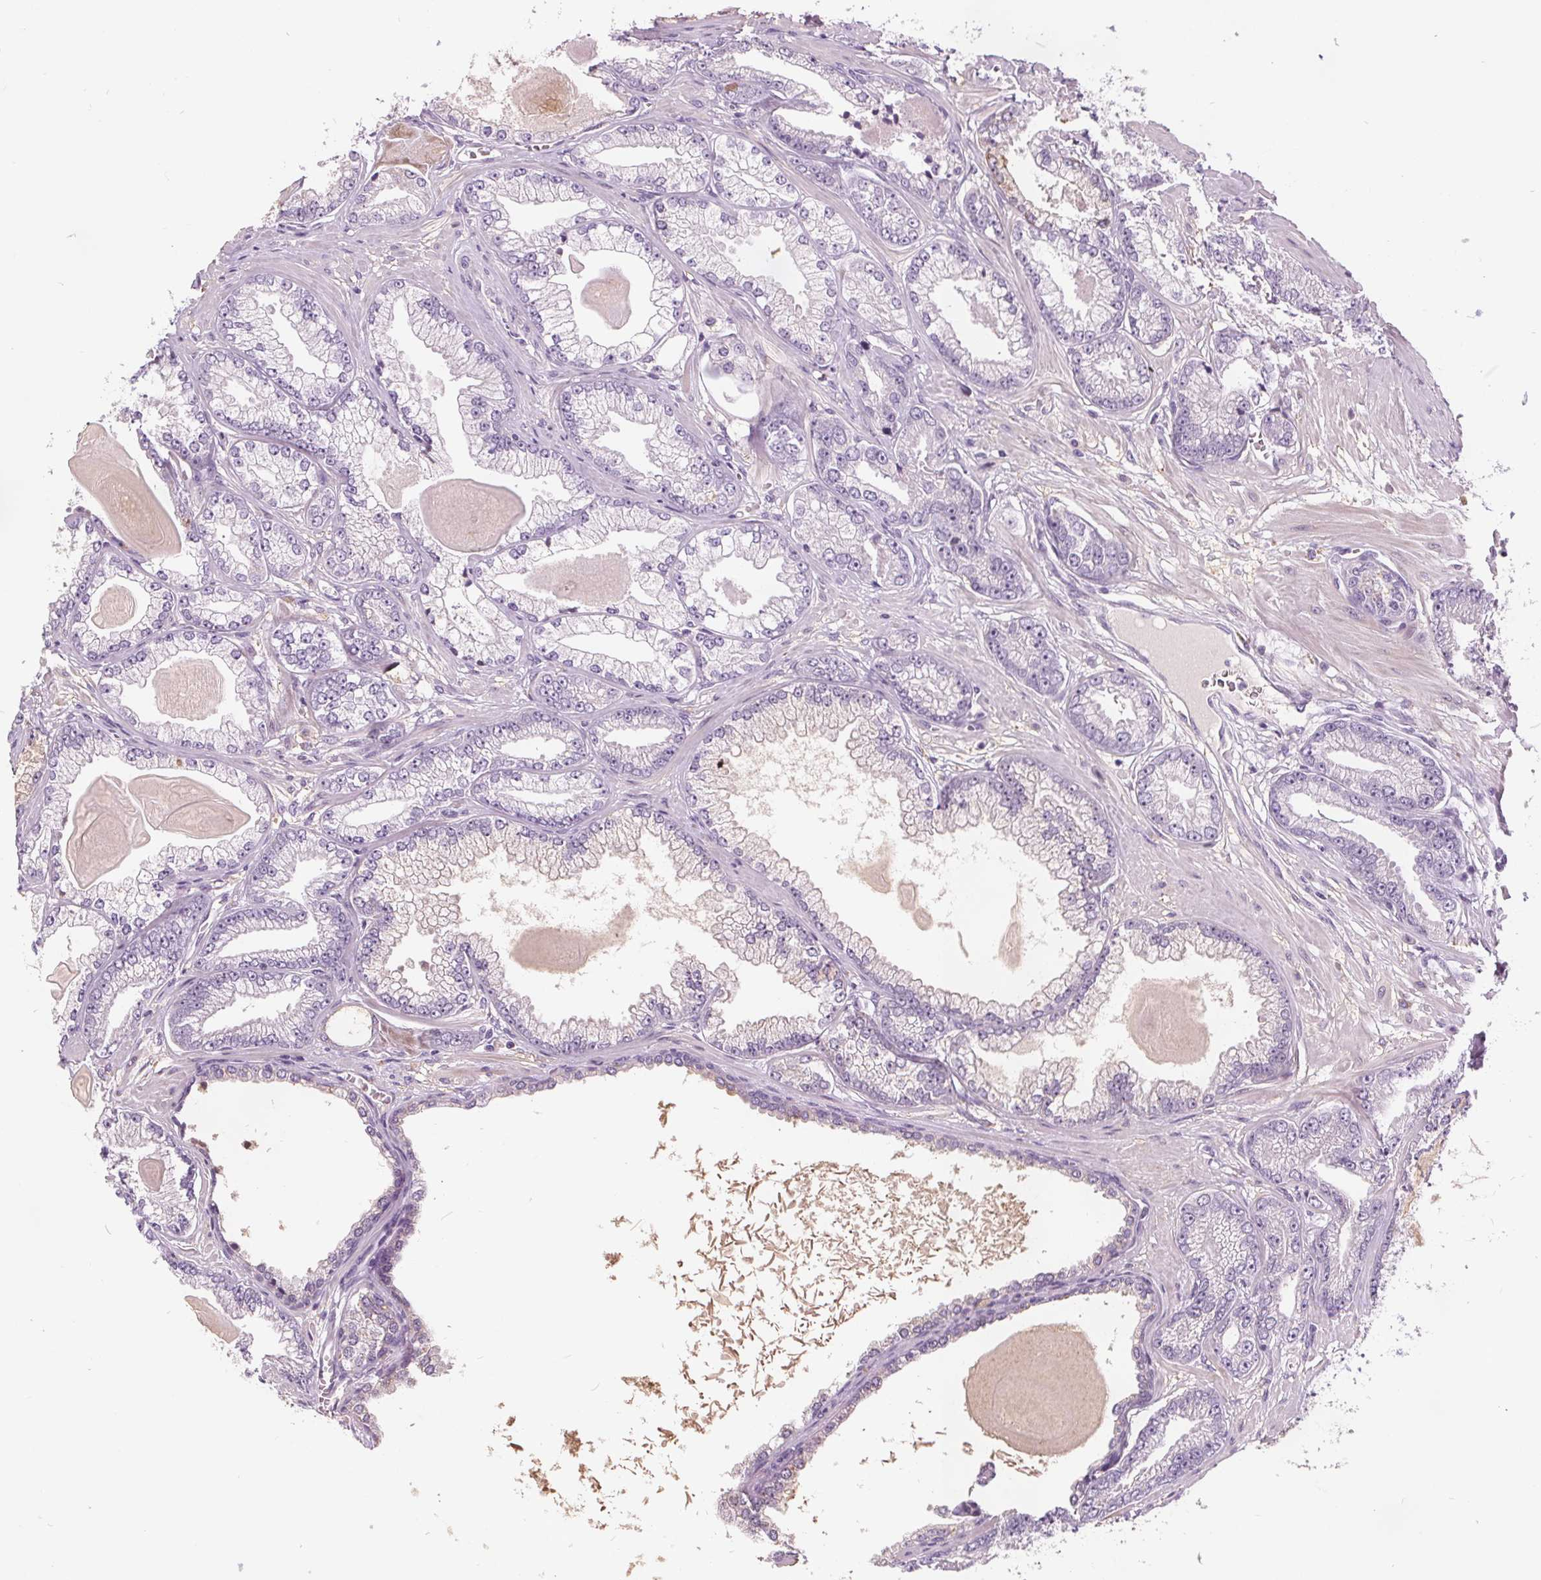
{"staining": {"intensity": "negative", "quantity": "none", "location": "none"}, "tissue": "prostate cancer", "cell_type": "Tumor cells", "image_type": "cancer", "snomed": [{"axis": "morphology", "description": "Adenocarcinoma, Low grade"}, {"axis": "topography", "description": "Prostate"}], "caption": "The photomicrograph exhibits no significant staining in tumor cells of prostate cancer. (Stains: DAB immunohistochemistry (IHC) with hematoxylin counter stain, Microscopy: brightfield microscopy at high magnification).", "gene": "ACOX2", "patient": {"sex": "male", "age": 64}}